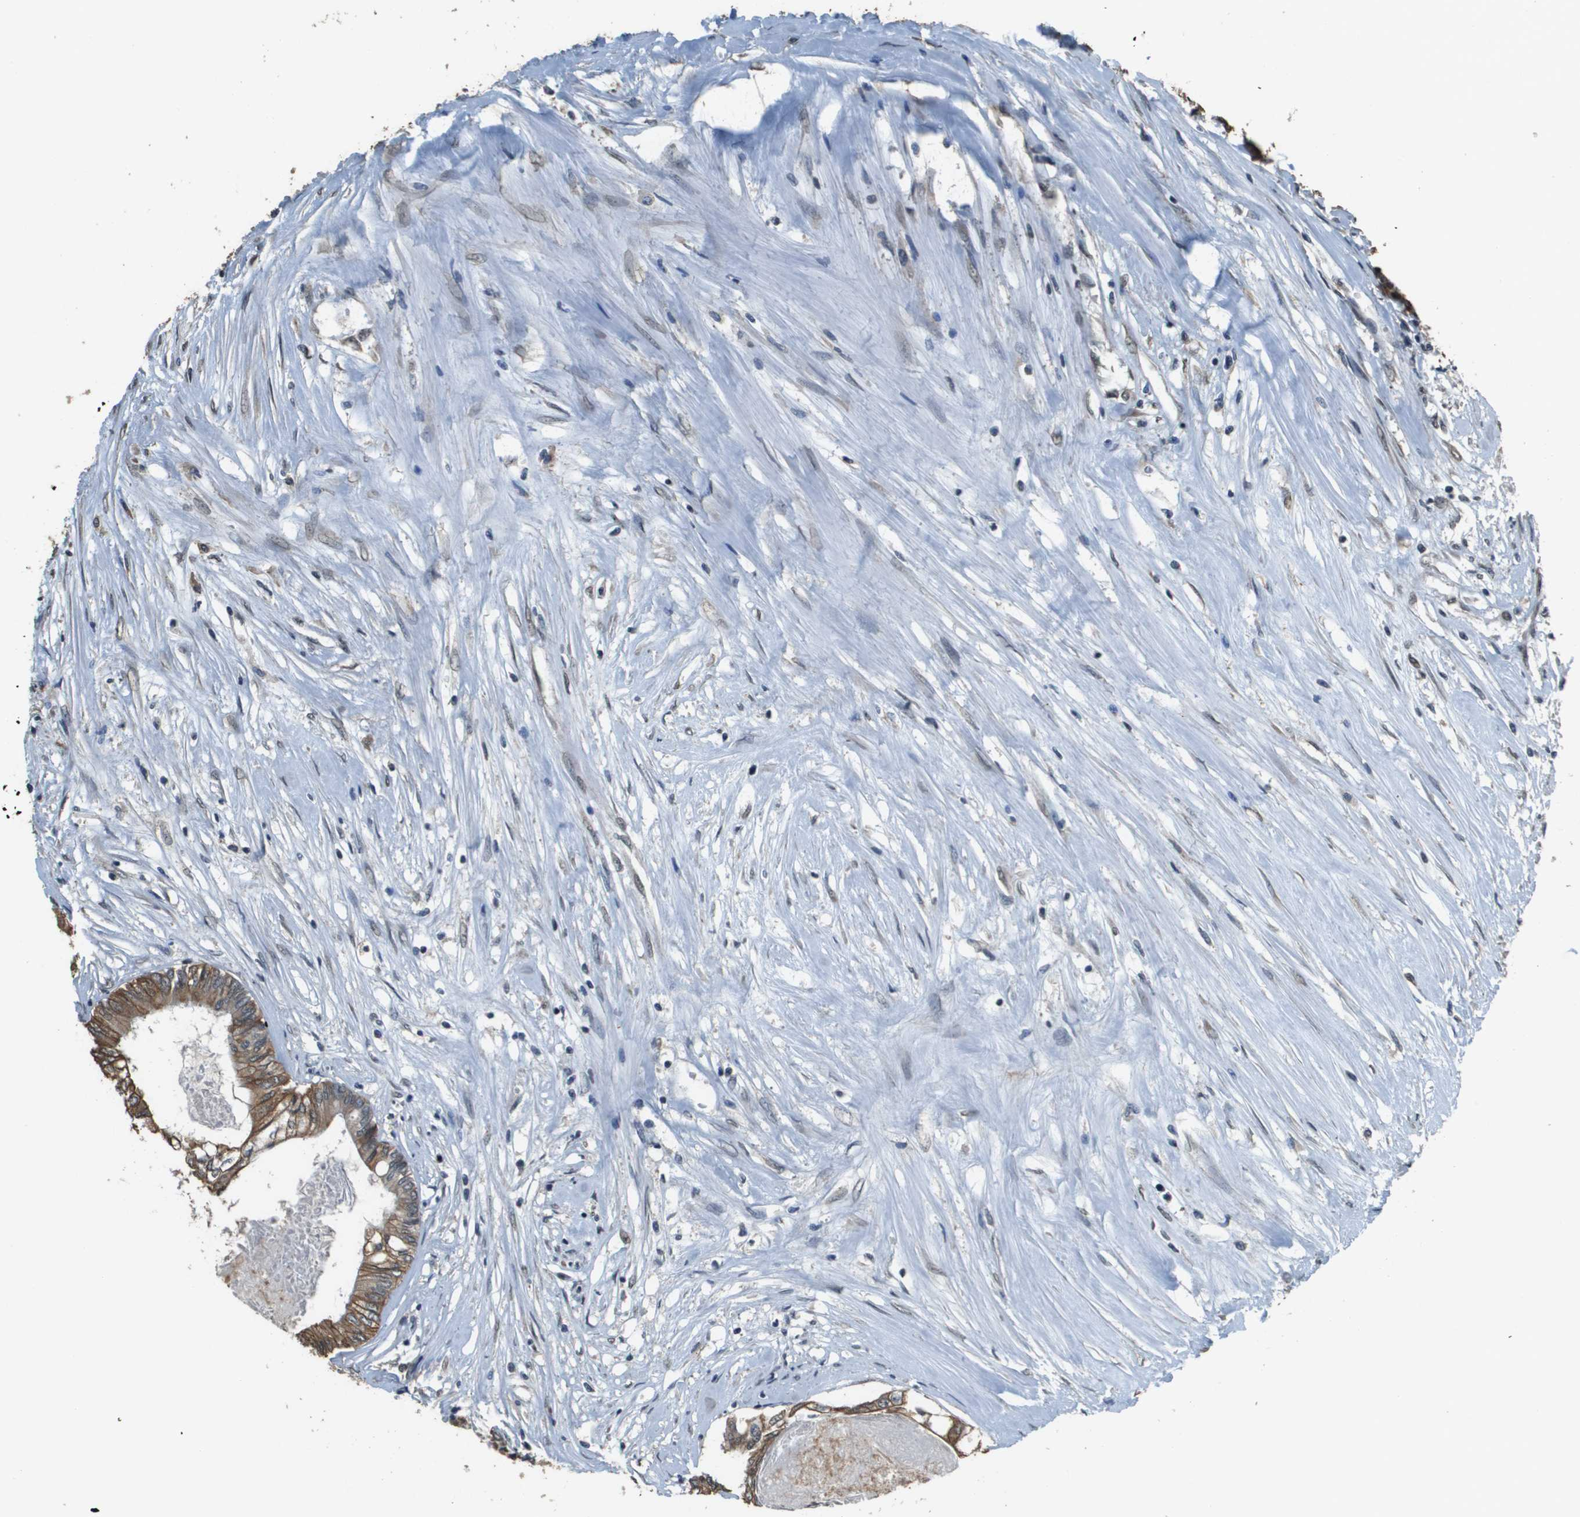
{"staining": {"intensity": "moderate", "quantity": ">75%", "location": "cytoplasmic/membranous"}, "tissue": "colorectal cancer", "cell_type": "Tumor cells", "image_type": "cancer", "snomed": [{"axis": "morphology", "description": "Adenocarcinoma, NOS"}, {"axis": "topography", "description": "Rectum"}], "caption": "Protein staining of colorectal adenocarcinoma tissue exhibits moderate cytoplasmic/membranous staining in approximately >75% of tumor cells.", "gene": "FANCC", "patient": {"sex": "male", "age": 63}}